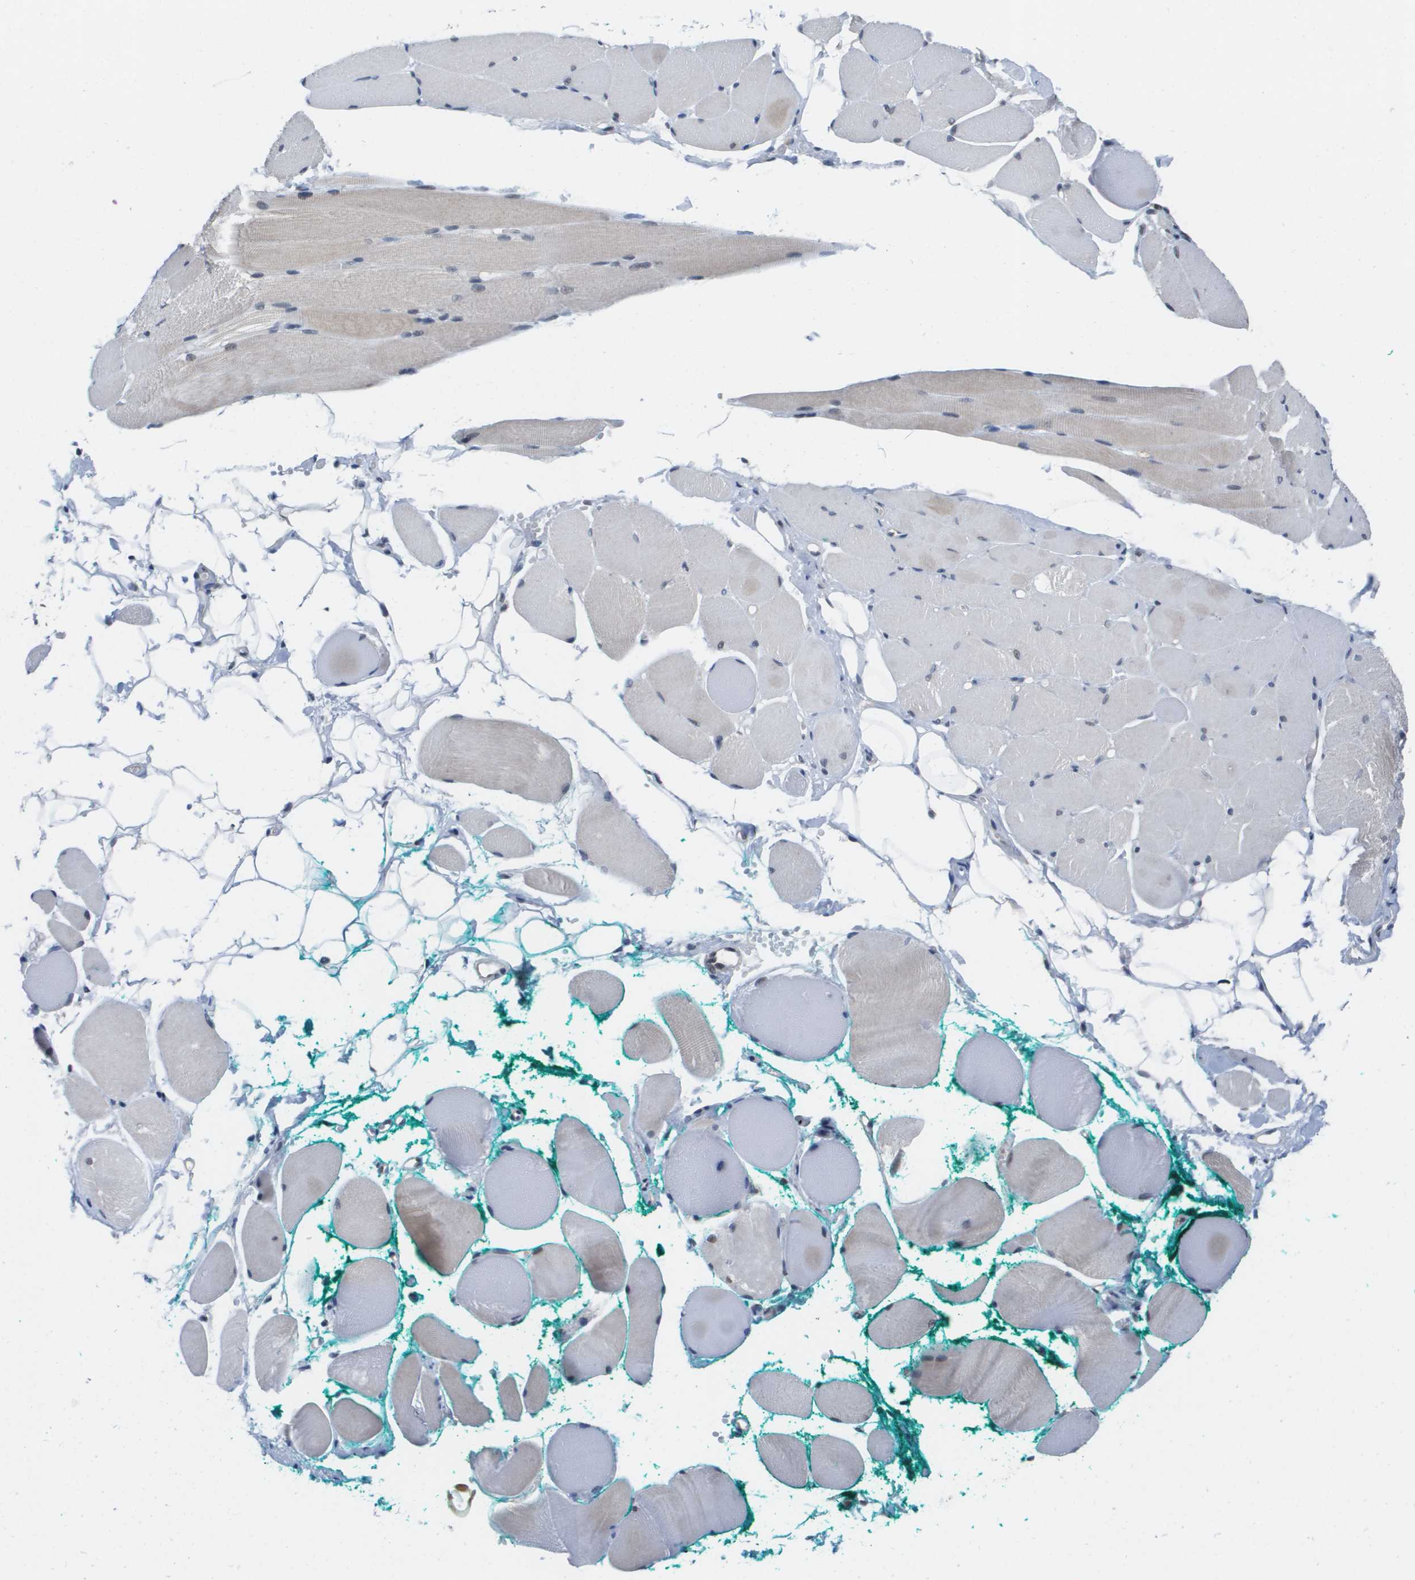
{"staining": {"intensity": "moderate", "quantity": "<25%", "location": "cytoplasmic/membranous,nuclear"}, "tissue": "skeletal muscle", "cell_type": "Myocytes", "image_type": "normal", "snomed": [{"axis": "morphology", "description": "Normal tissue, NOS"}, {"axis": "topography", "description": "Skeletal muscle"}, {"axis": "topography", "description": "Peripheral nerve tissue"}], "caption": "About <25% of myocytes in unremarkable human skeletal muscle demonstrate moderate cytoplasmic/membranous,nuclear protein positivity as visualized by brown immunohistochemical staining.", "gene": "ISY1", "patient": {"sex": "female", "age": 84}}